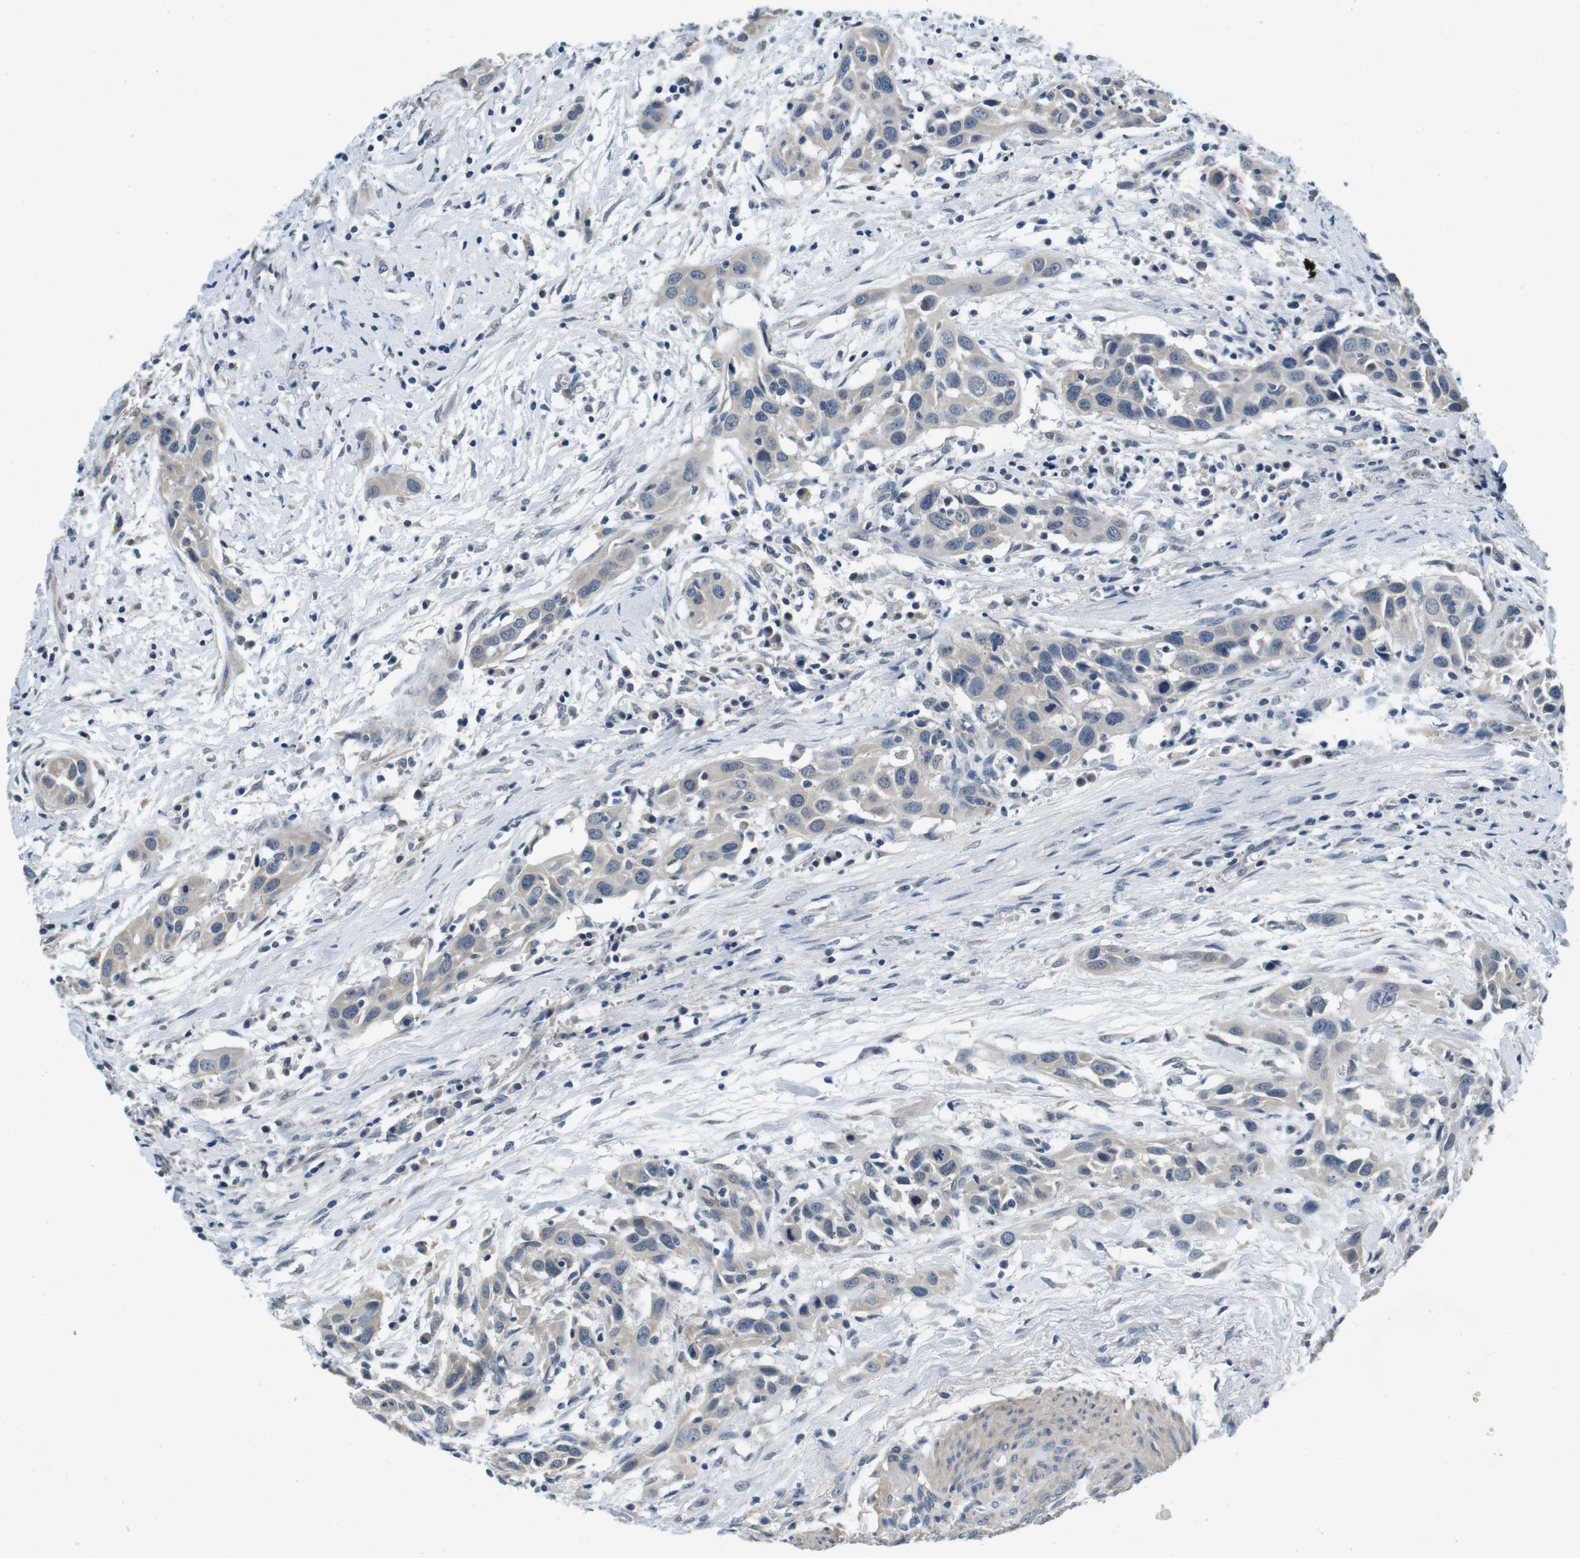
{"staining": {"intensity": "weak", "quantity": "<25%", "location": "cytoplasmic/membranous"}, "tissue": "head and neck cancer", "cell_type": "Tumor cells", "image_type": "cancer", "snomed": [{"axis": "morphology", "description": "Squamous cell carcinoma, NOS"}, {"axis": "topography", "description": "Oral tissue"}, {"axis": "topography", "description": "Head-Neck"}], "caption": "Immunohistochemistry micrograph of head and neck squamous cell carcinoma stained for a protein (brown), which shows no expression in tumor cells.", "gene": "DTNA", "patient": {"sex": "female", "age": 50}}